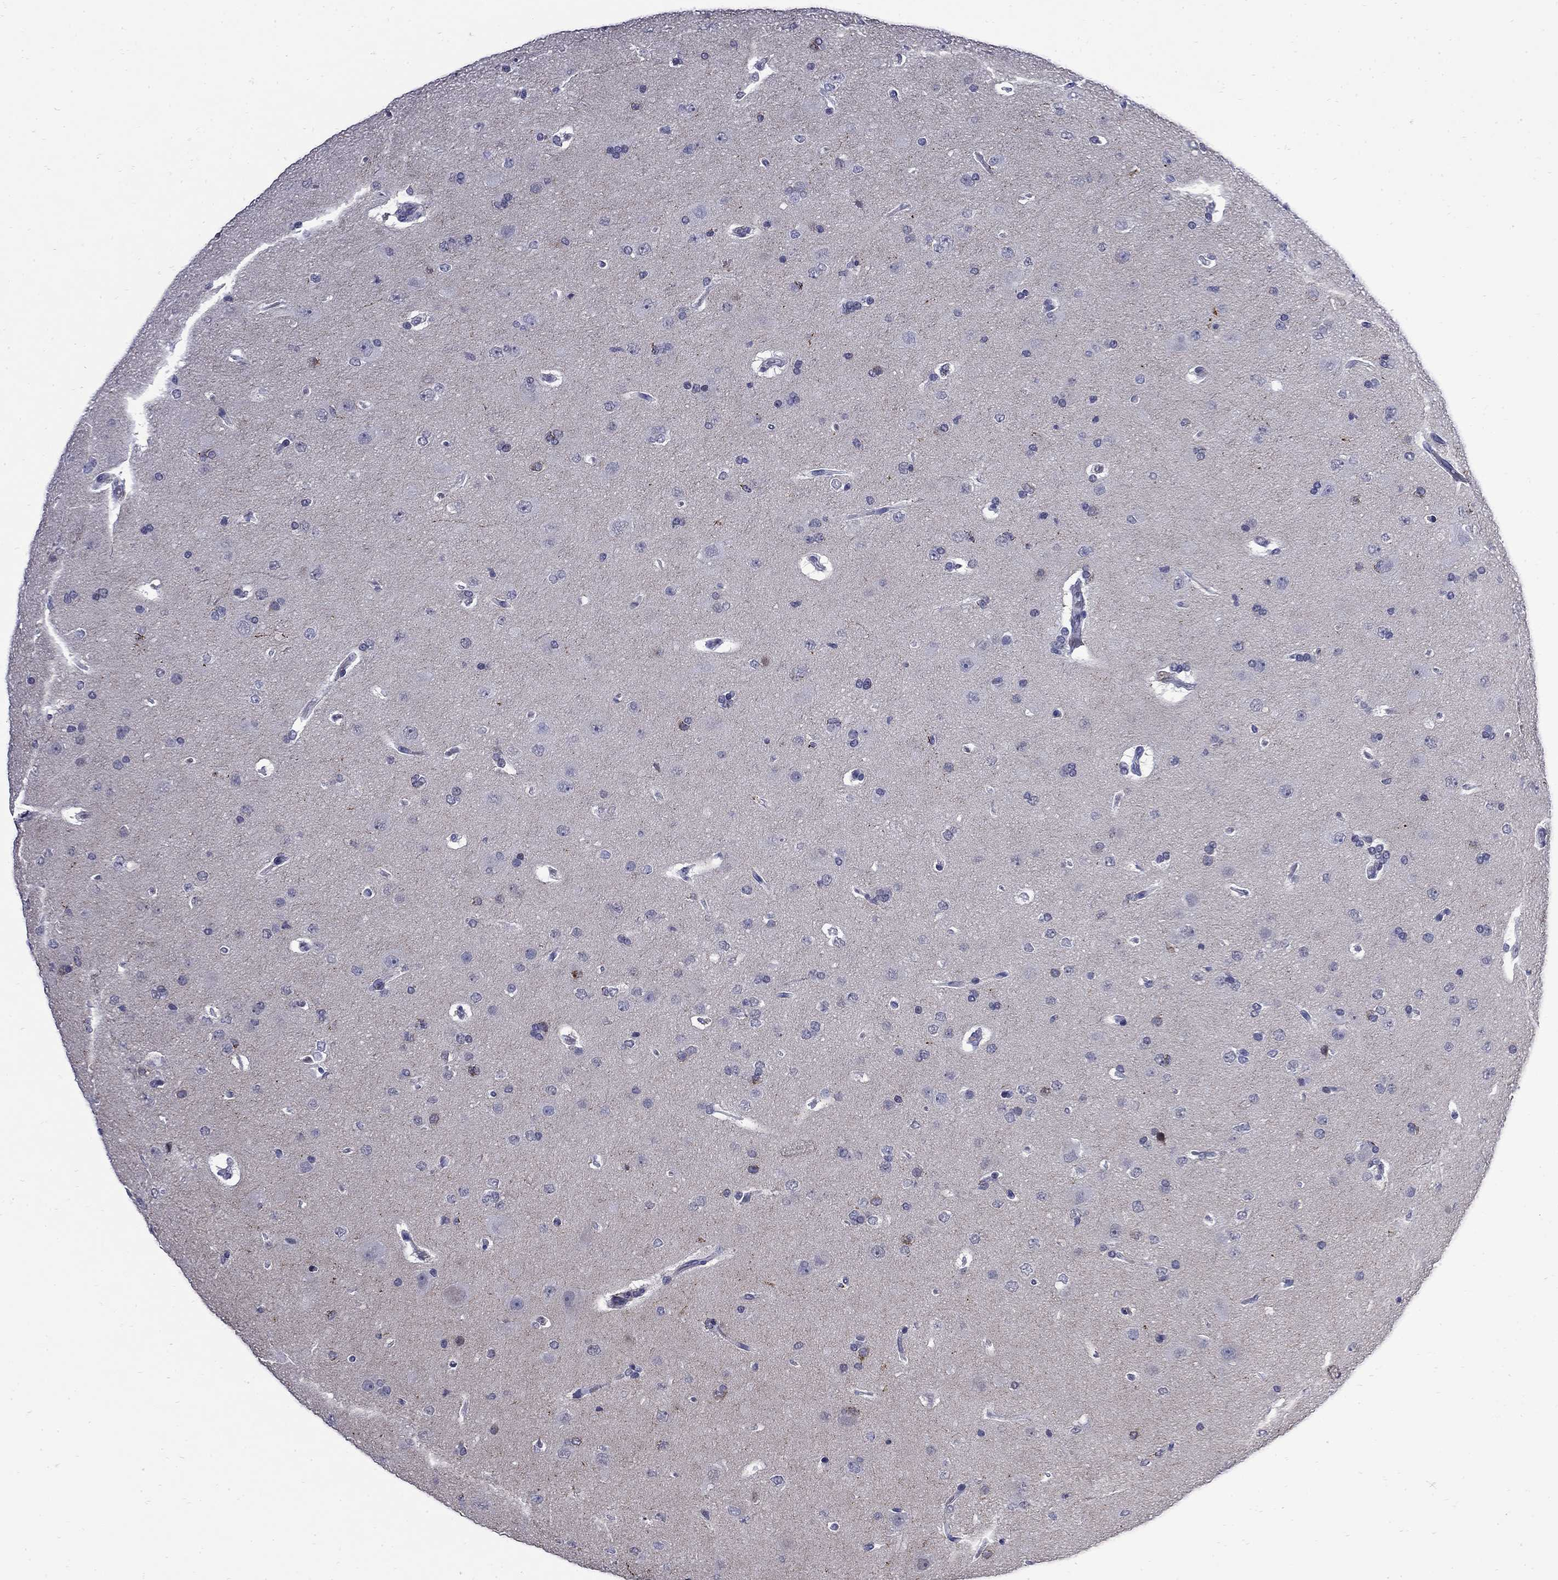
{"staining": {"intensity": "negative", "quantity": "none", "location": "none"}, "tissue": "glioma", "cell_type": "Tumor cells", "image_type": "cancer", "snomed": [{"axis": "morphology", "description": "Glioma, malignant, NOS"}, {"axis": "topography", "description": "Cerebral cortex"}], "caption": "Immunohistochemistry (IHC) image of neoplastic tissue: human malignant glioma stained with DAB exhibits no significant protein staining in tumor cells.", "gene": "MGARP", "patient": {"sex": "male", "age": 58}}